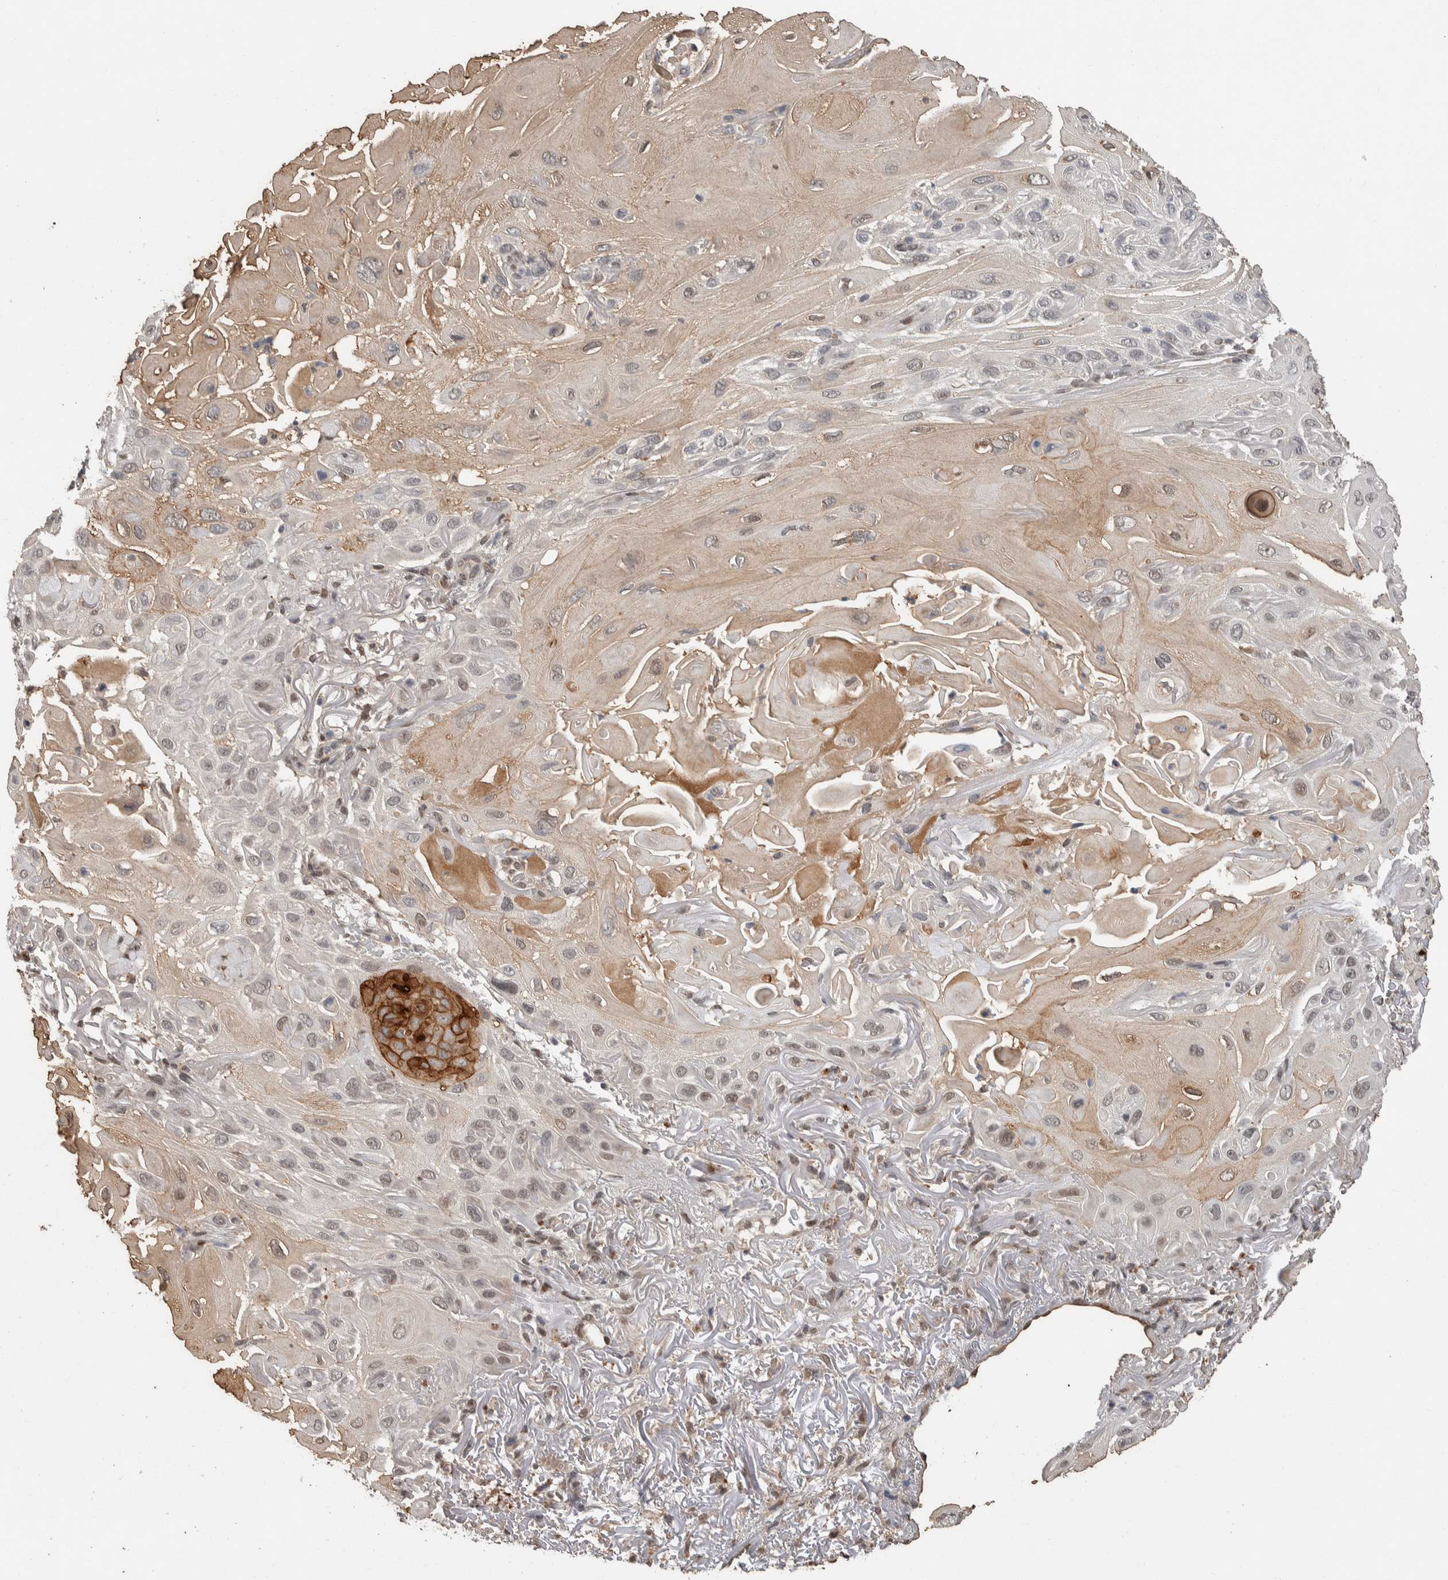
{"staining": {"intensity": "weak", "quantity": "25%-75%", "location": "cytoplasmic/membranous"}, "tissue": "skin cancer", "cell_type": "Tumor cells", "image_type": "cancer", "snomed": [{"axis": "morphology", "description": "Squamous cell carcinoma, NOS"}, {"axis": "topography", "description": "Skin"}], "caption": "Brown immunohistochemical staining in squamous cell carcinoma (skin) exhibits weak cytoplasmic/membranous staining in approximately 25%-75% of tumor cells. (DAB (3,3'-diaminobenzidine) IHC, brown staining for protein, blue staining for nuclei).", "gene": "CYSRT1", "patient": {"sex": "female", "age": 77}}